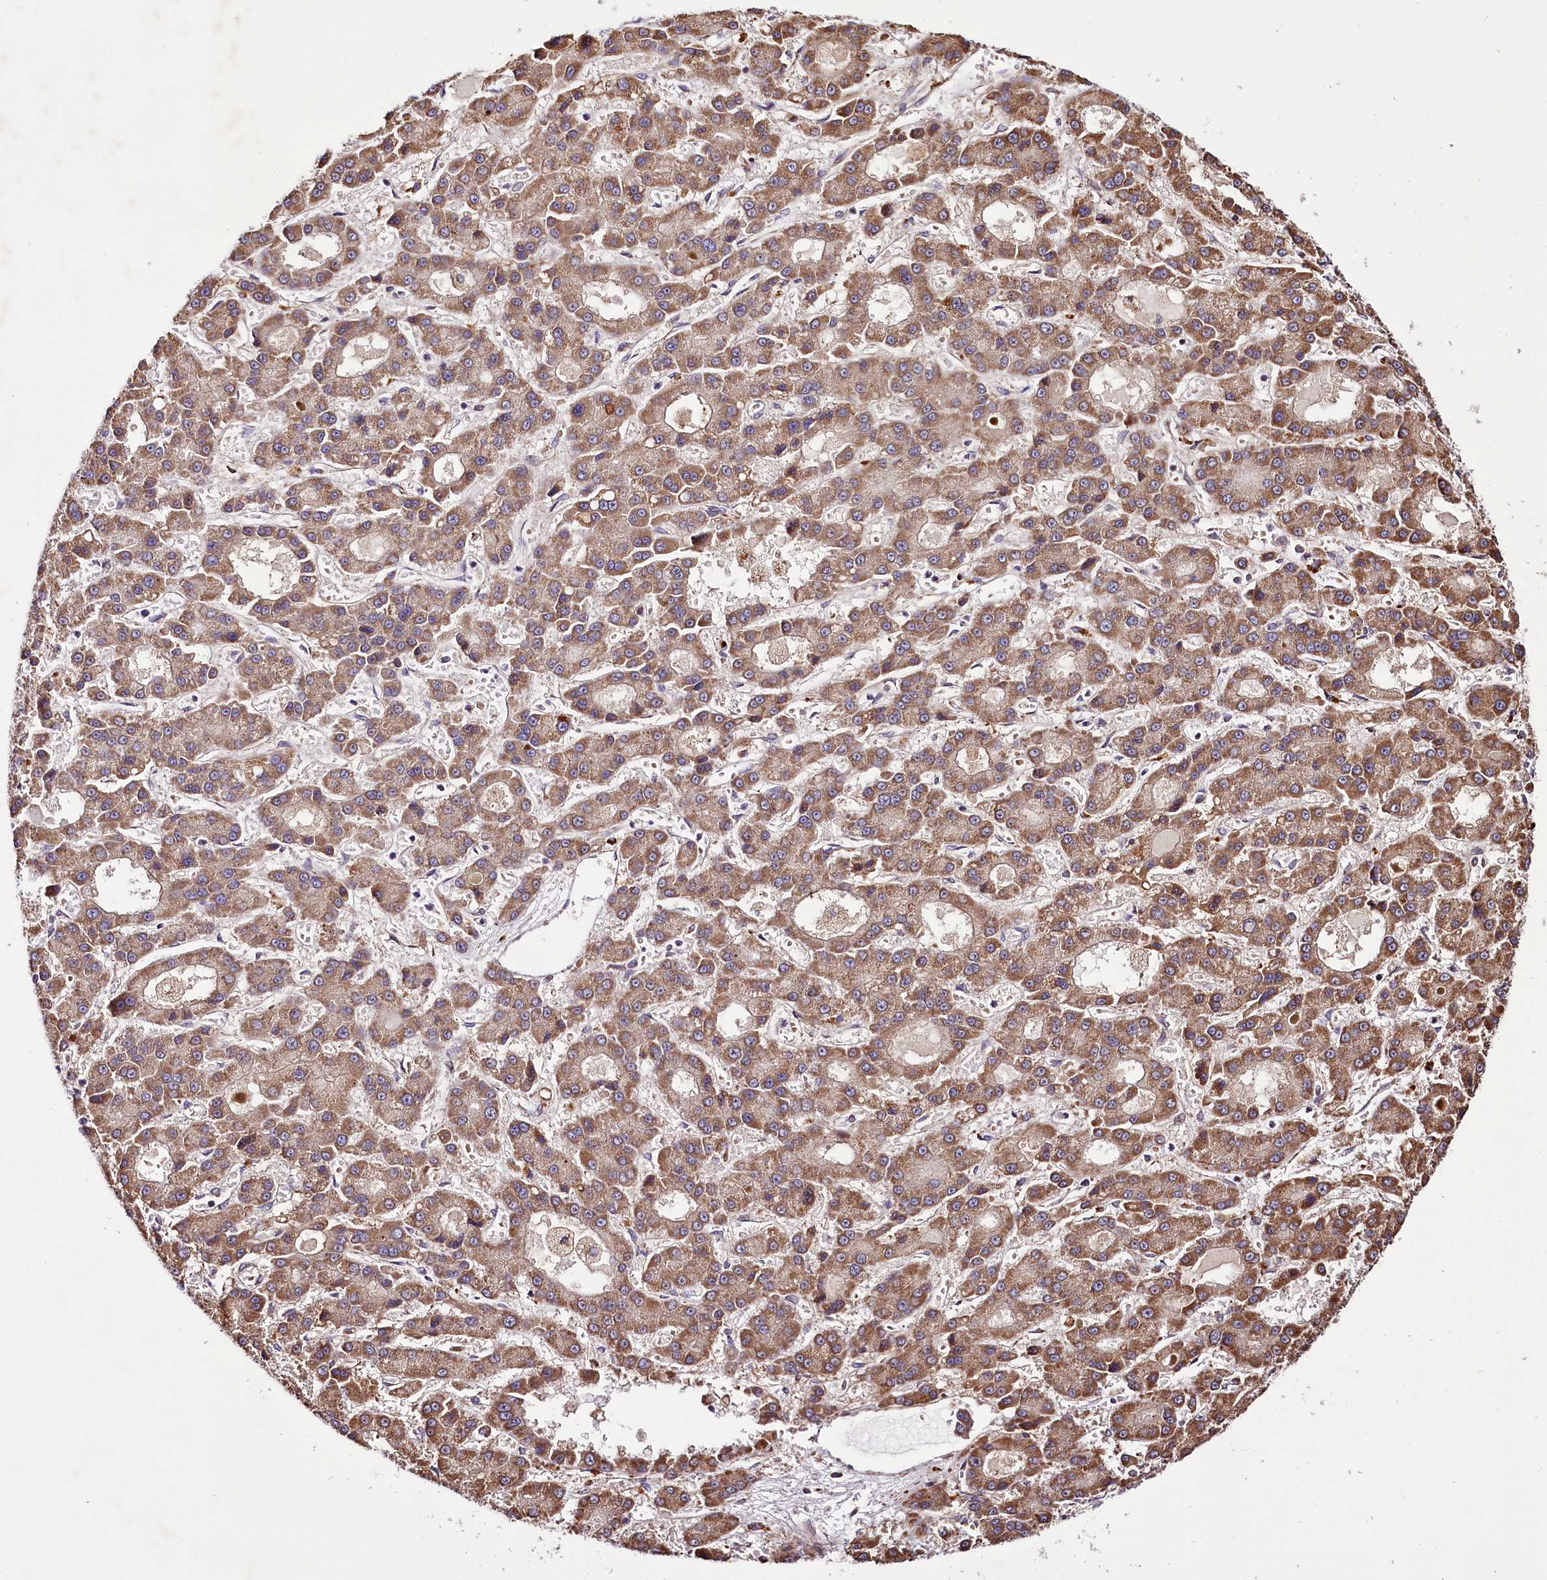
{"staining": {"intensity": "moderate", "quantity": ">75%", "location": "cytoplasmic/membranous"}, "tissue": "liver cancer", "cell_type": "Tumor cells", "image_type": "cancer", "snomed": [{"axis": "morphology", "description": "Carcinoma, Hepatocellular, NOS"}, {"axis": "topography", "description": "Liver"}], "caption": "DAB (3,3'-diaminobenzidine) immunohistochemical staining of human hepatocellular carcinoma (liver) demonstrates moderate cytoplasmic/membranous protein staining in approximately >75% of tumor cells. (Brightfield microscopy of DAB IHC at high magnification).", "gene": "ST7", "patient": {"sex": "male", "age": 70}}